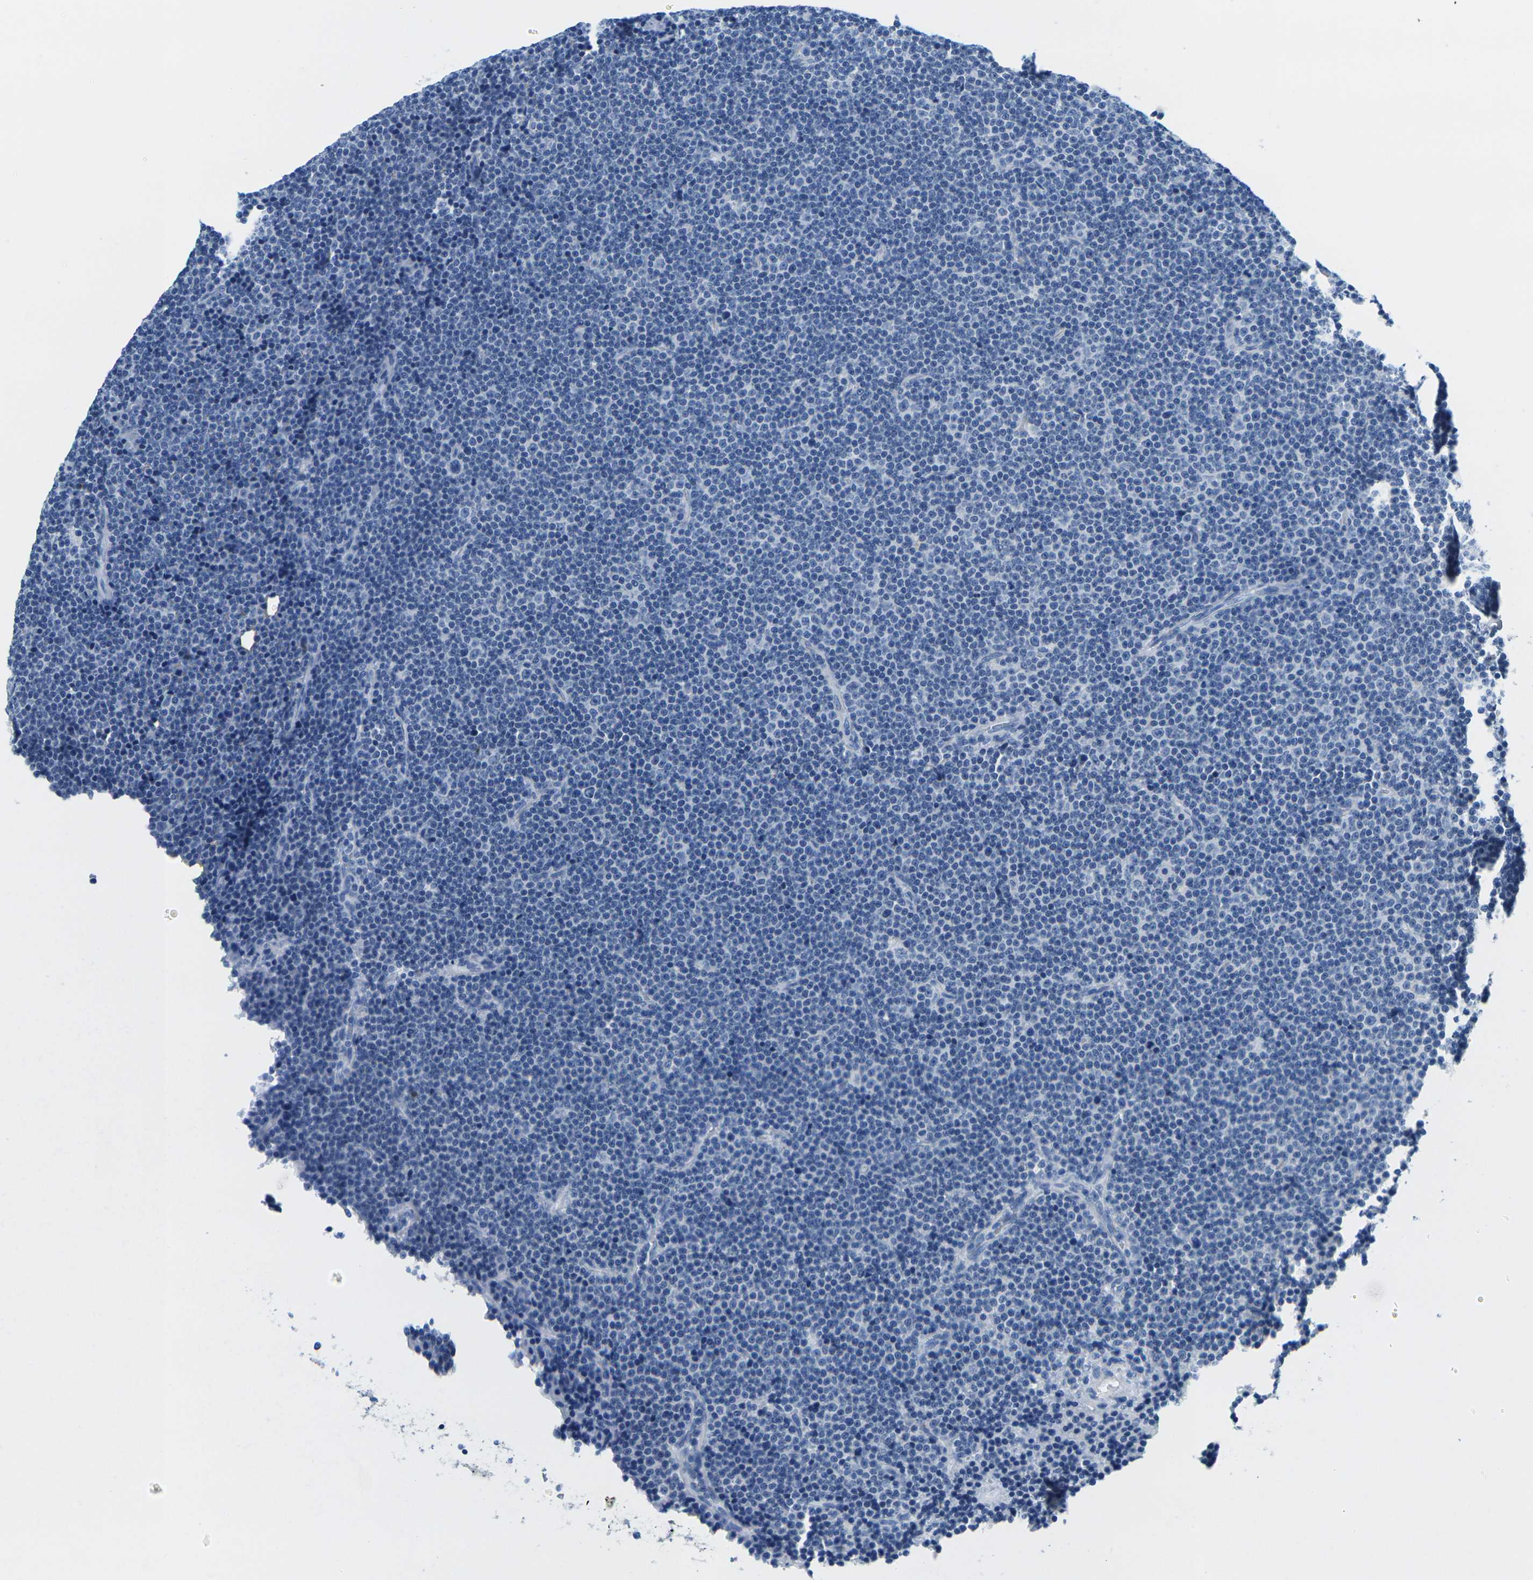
{"staining": {"intensity": "negative", "quantity": "none", "location": "none"}, "tissue": "lymphoma", "cell_type": "Tumor cells", "image_type": "cancer", "snomed": [{"axis": "morphology", "description": "Malignant lymphoma, non-Hodgkin's type, Low grade"}, {"axis": "topography", "description": "Lymph node"}], "caption": "The photomicrograph reveals no significant positivity in tumor cells of lymphoma.", "gene": "FAM3D", "patient": {"sex": "female", "age": 67}}